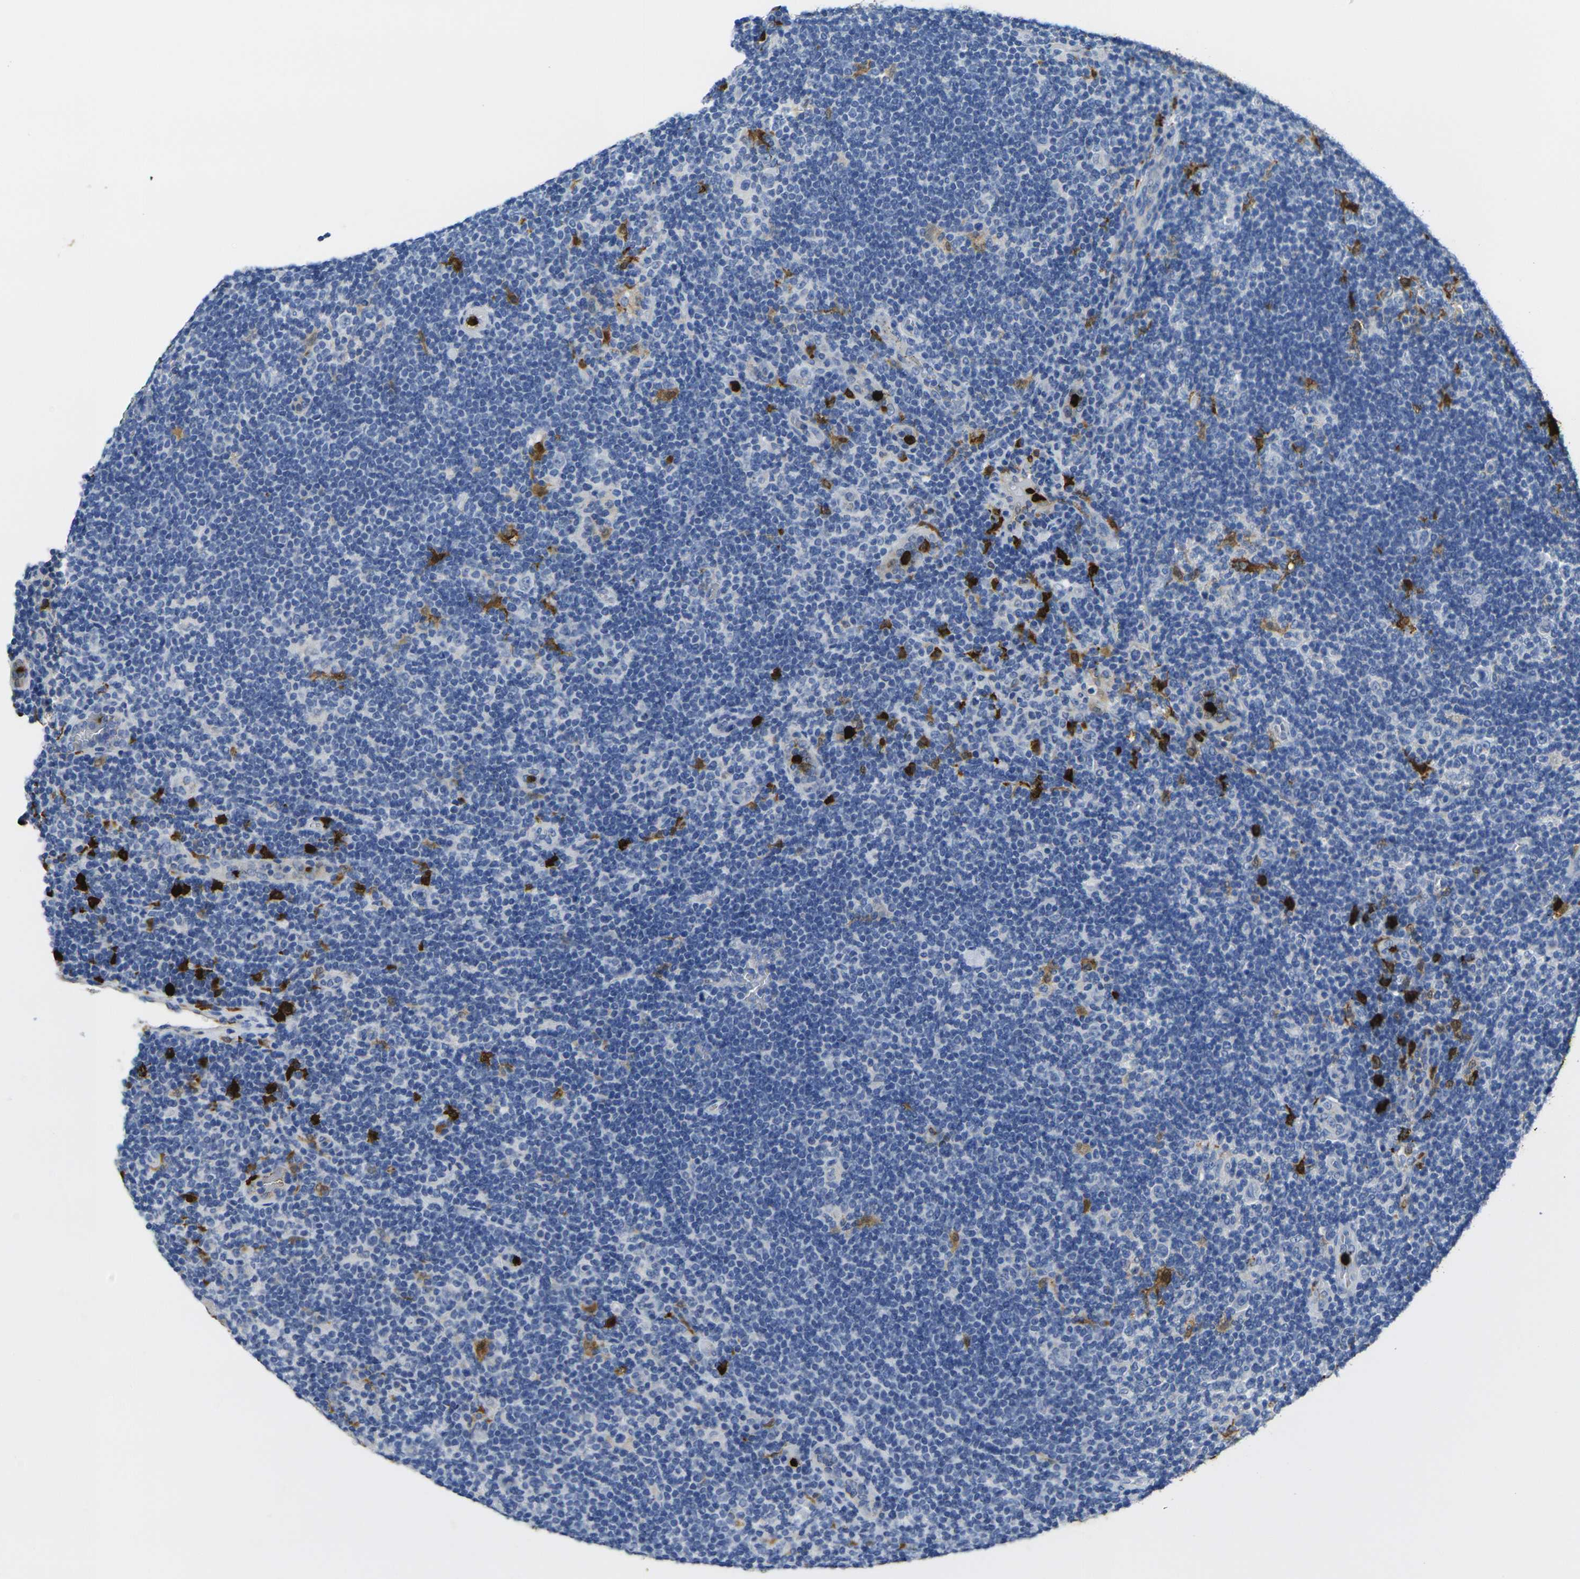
{"staining": {"intensity": "negative", "quantity": "none", "location": "none"}, "tissue": "lymphoma", "cell_type": "Tumor cells", "image_type": "cancer", "snomed": [{"axis": "morphology", "description": "Hodgkin's disease, NOS"}, {"axis": "topography", "description": "Lymph node"}], "caption": "DAB immunohistochemical staining of Hodgkin's disease shows no significant staining in tumor cells.", "gene": "S100A9", "patient": {"sex": "female", "age": 57}}